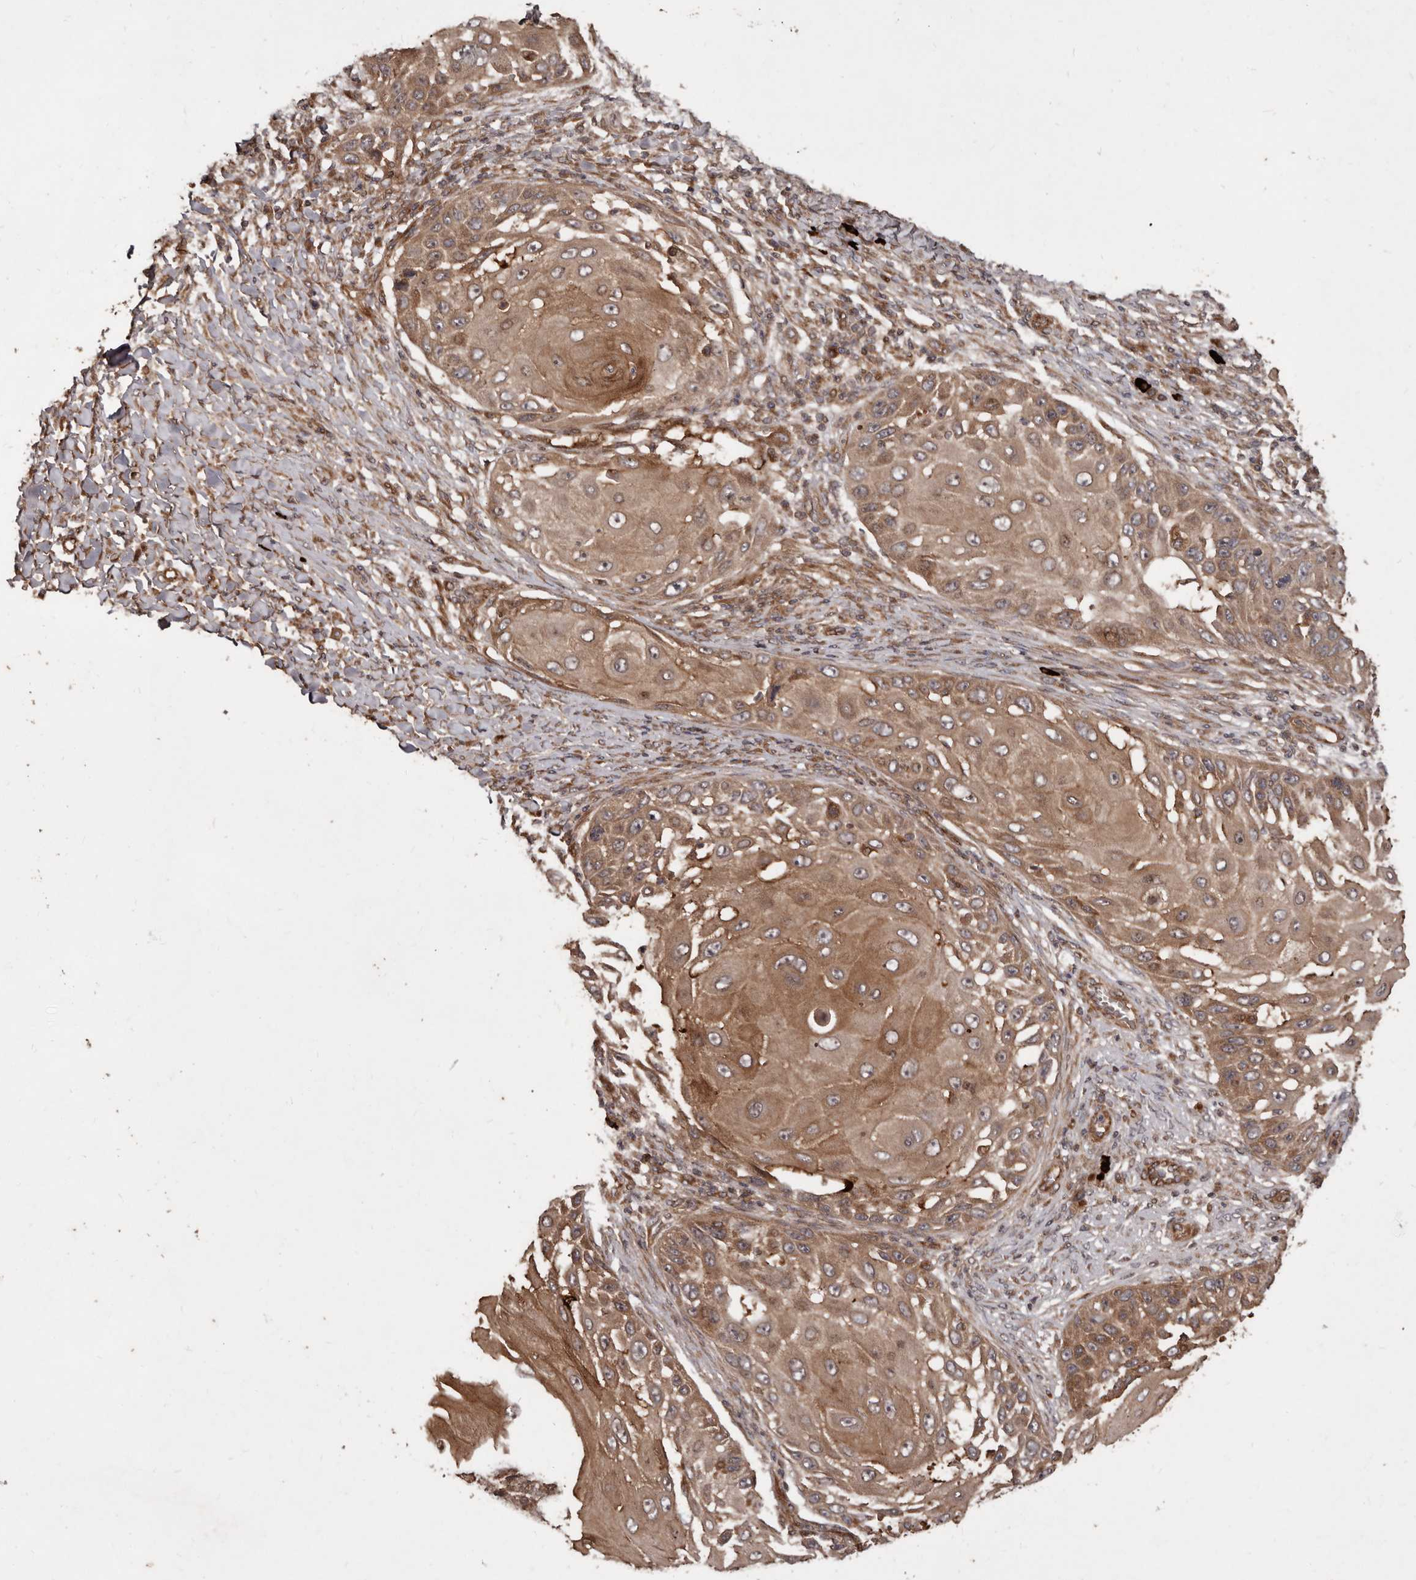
{"staining": {"intensity": "moderate", "quantity": ">75%", "location": "cytoplasmic/membranous"}, "tissue": "skin cancer", "cell_type": "Tumor cells", "image_type": "cancer", "snomed": [{"axis": "morphology", "description": "Squamous cell carcinoma, NOS"}, {"axis": "topography", "description": "Skin"}], "caption": "Protein expression analysis of skin cancer exhibits moderate cytoplasmic/membranous expression in about >75% of tumor cells.", "gene": "STK36", "patient": {"sex": "female", "age": 44}}